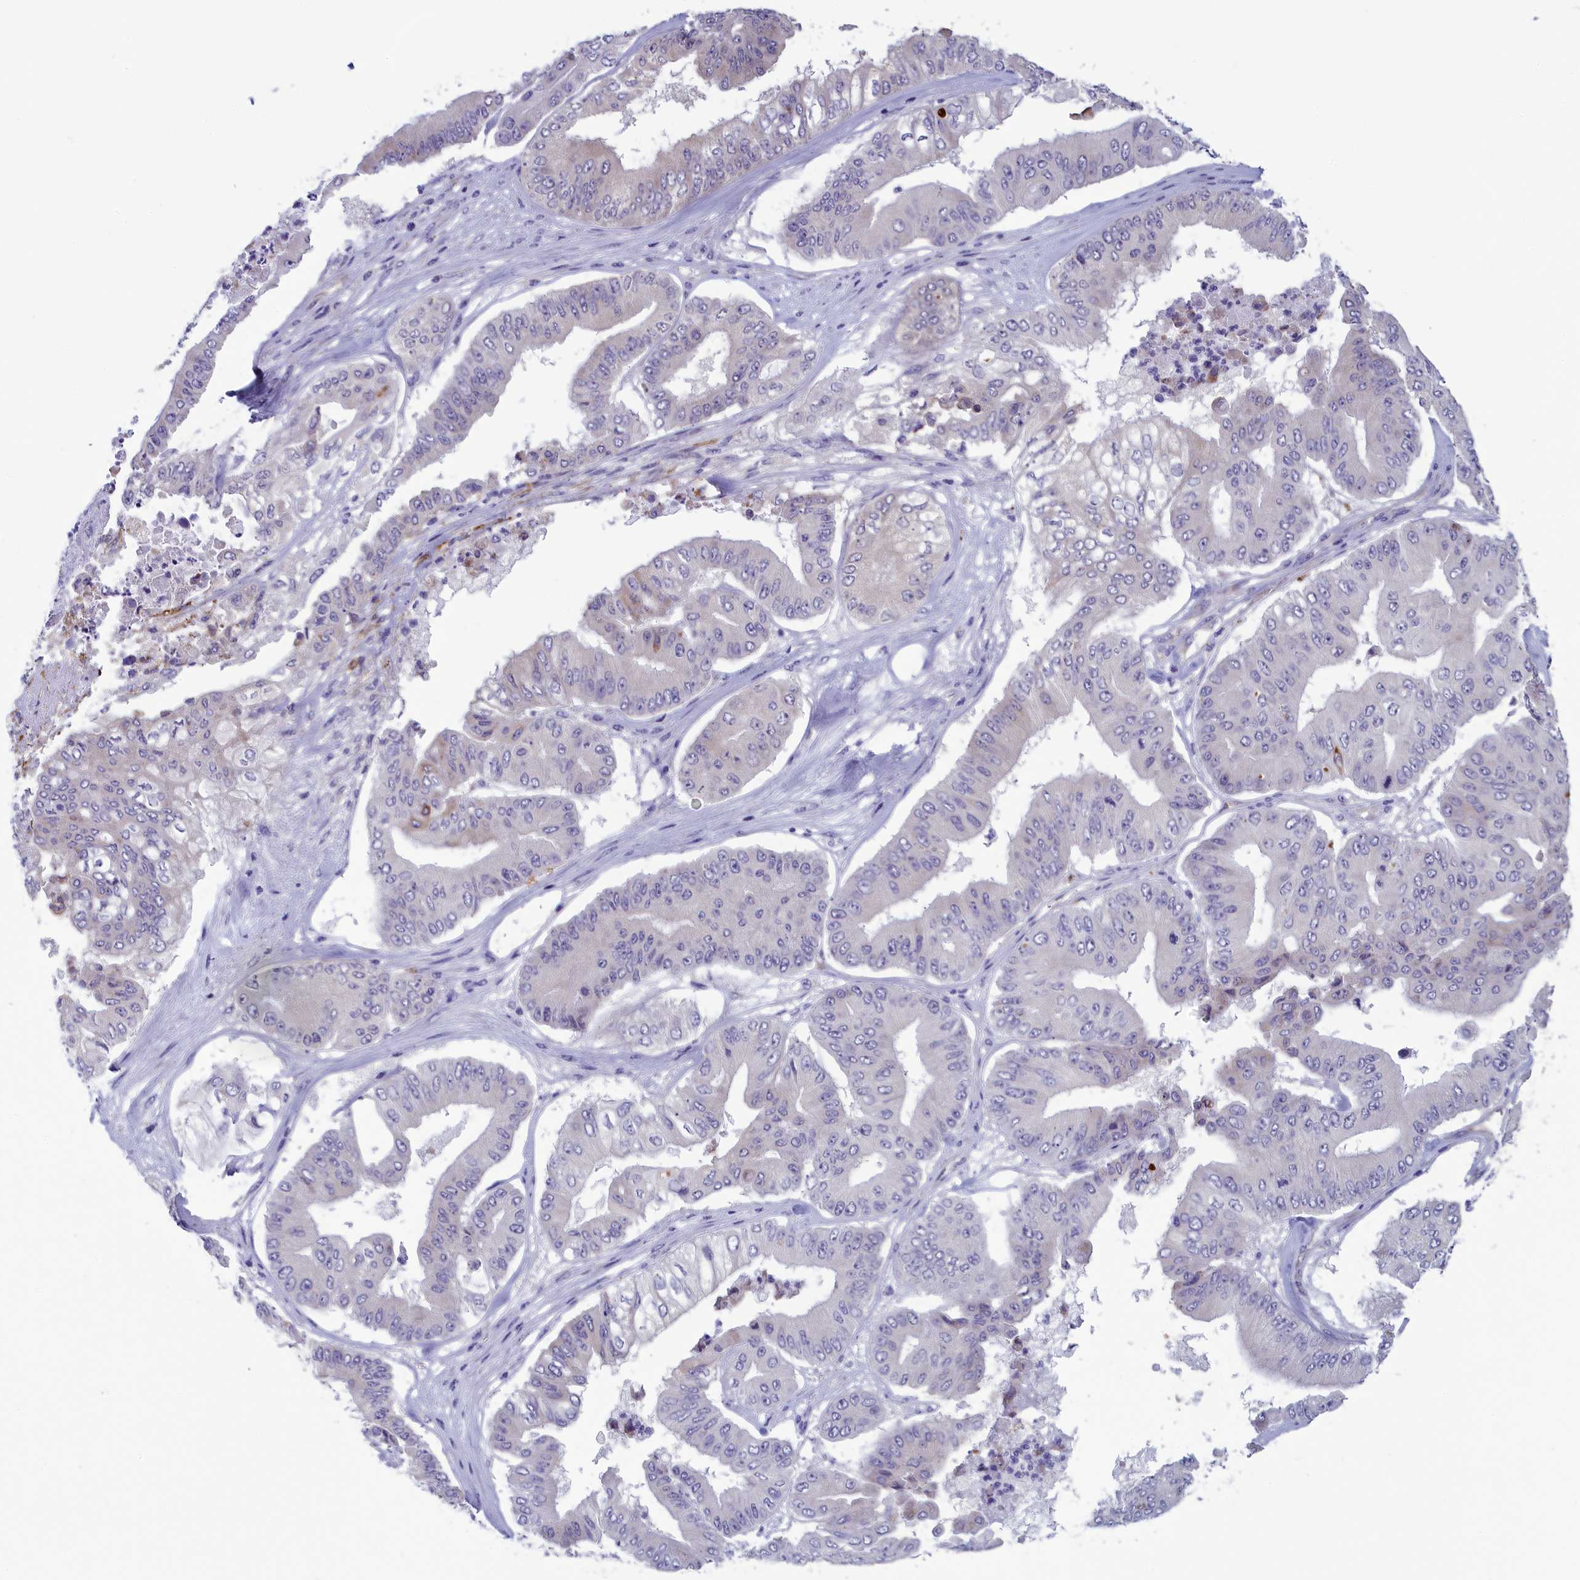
{"staining": {"intensity": "weak", "quantity": "<25%", "location": "cytoplasmic/membranous"}, "tissue": "pancreatic cancer", "cell_type": "Tumor cells", "image_type": "cancer", "snomed": [{"axis": "morphology", "description": "Adenocarcinoma, NOS"}, {"axis": "topography", "description": "Pancreas"}], "caption": "Pancreatic cancer (adenocarcinoma) stained for a protein using IHC reveals no positivity tumor cells.", "gene": "MRI1", "patient": {"sex": "female", "age": 77}}